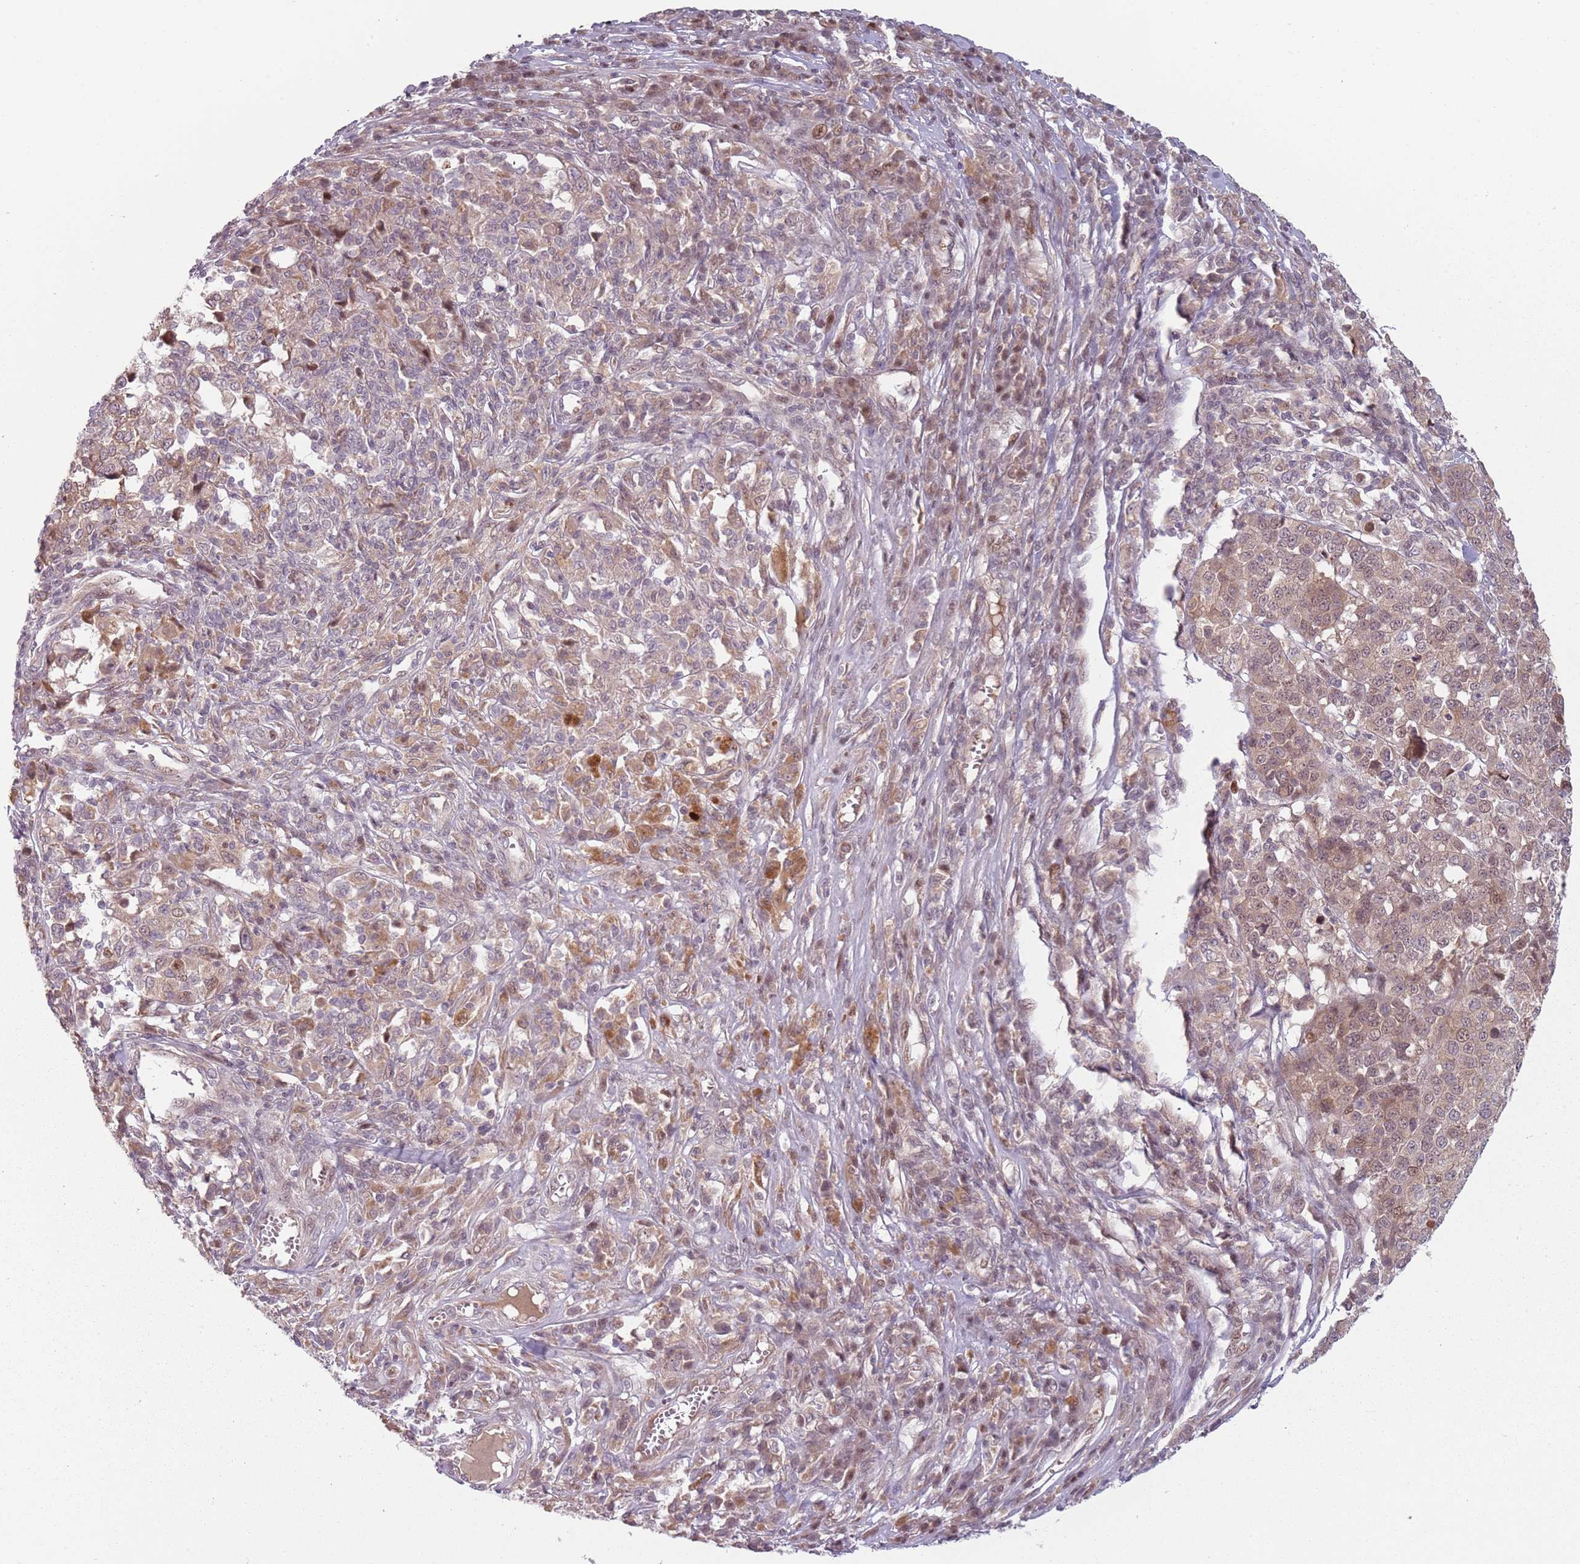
{"staining": {"intensity": "moderate", "quantity": ">75%", "location": "cytoplasmic/membranous,nuclear"}, "tissue": "melanoma", "cell_type": "Tumor cells", "image_type": "cancer", "snomed": [{"axis": "morphology", "description": "Malignant melanoma, Metastatic site"}, {"axis": "topography", "description": "Lymph node"}], "caption": "High-magnification brightfield microscopy of malignant melanoma (metastatic site) stained with DAB (brown) and counterstained with hematoxylin (blue). tumor cells exhibit moderate cytoplasmic/membranous and nuclear staining is present in about>75% of cells. (Stains: DAB in brown, nuclei in blue, Microscopy: brightfield microscopy at high magnification).", "gene": "ADGRG1", "patient": {"sex": "male", "age": 44}}